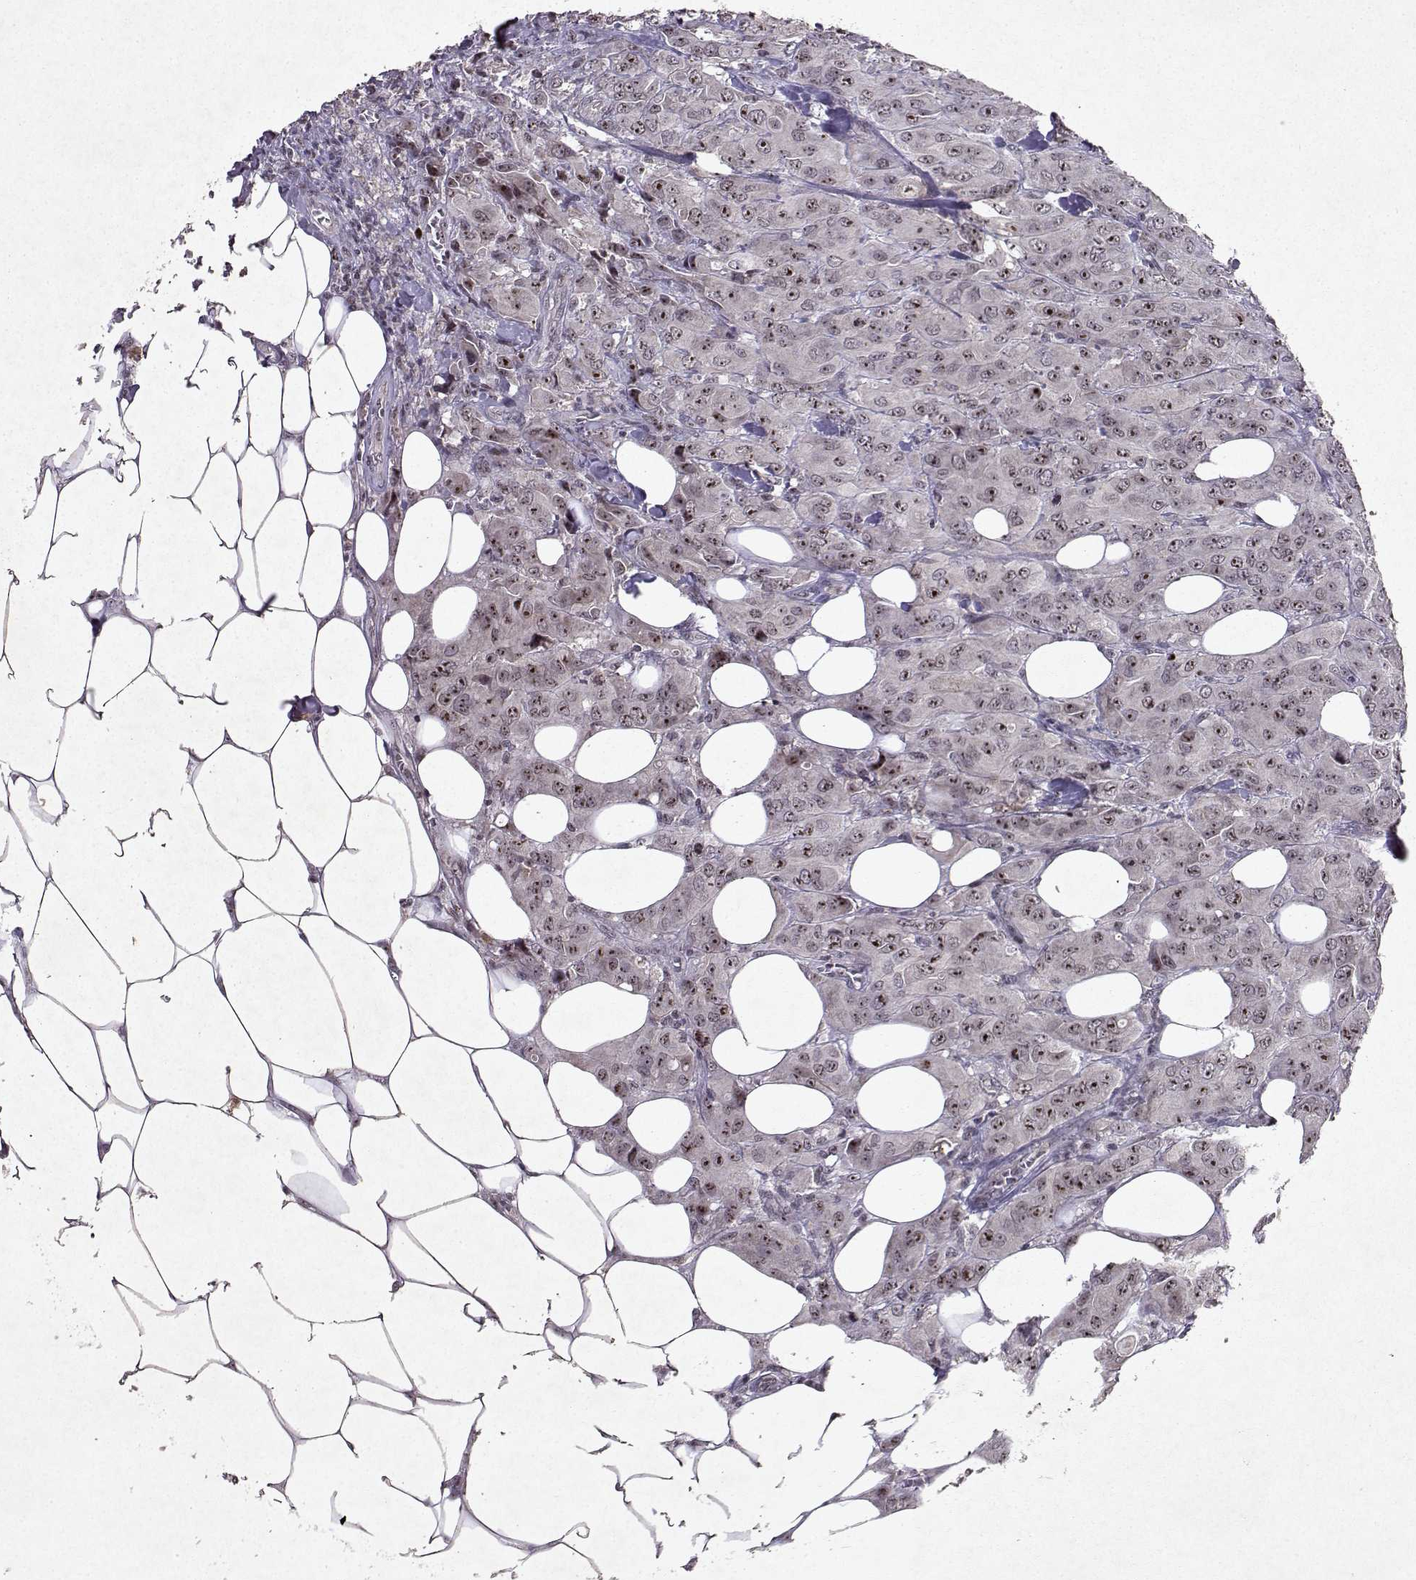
{"staining": {"intensity": "strong", "quantity": ">75%", "location": "nuclear"}, "tissue": "breast cancer", "cell_type": "Tumor cells", "image_type": "cancer", "snomed": [{"axis": "morphology", "description": "Duct carcinoma"}, {"axis": "topography", "description": "Breast"}], "caption": "Immunohistochemistry (IHC) staining of breast cancer, which demonstrates high levels of strong nuclear staining in approximately >75% of tumor cells indicating strong nuclear protein positivity. The staining was performed using DAB (3,3'-diaminobenzidine) (brown) for protein detection and nuclei were counterstained in hematoxylin (blue).", "gene": "DDX56", "patient": {"sex": "female", "age": 43}}